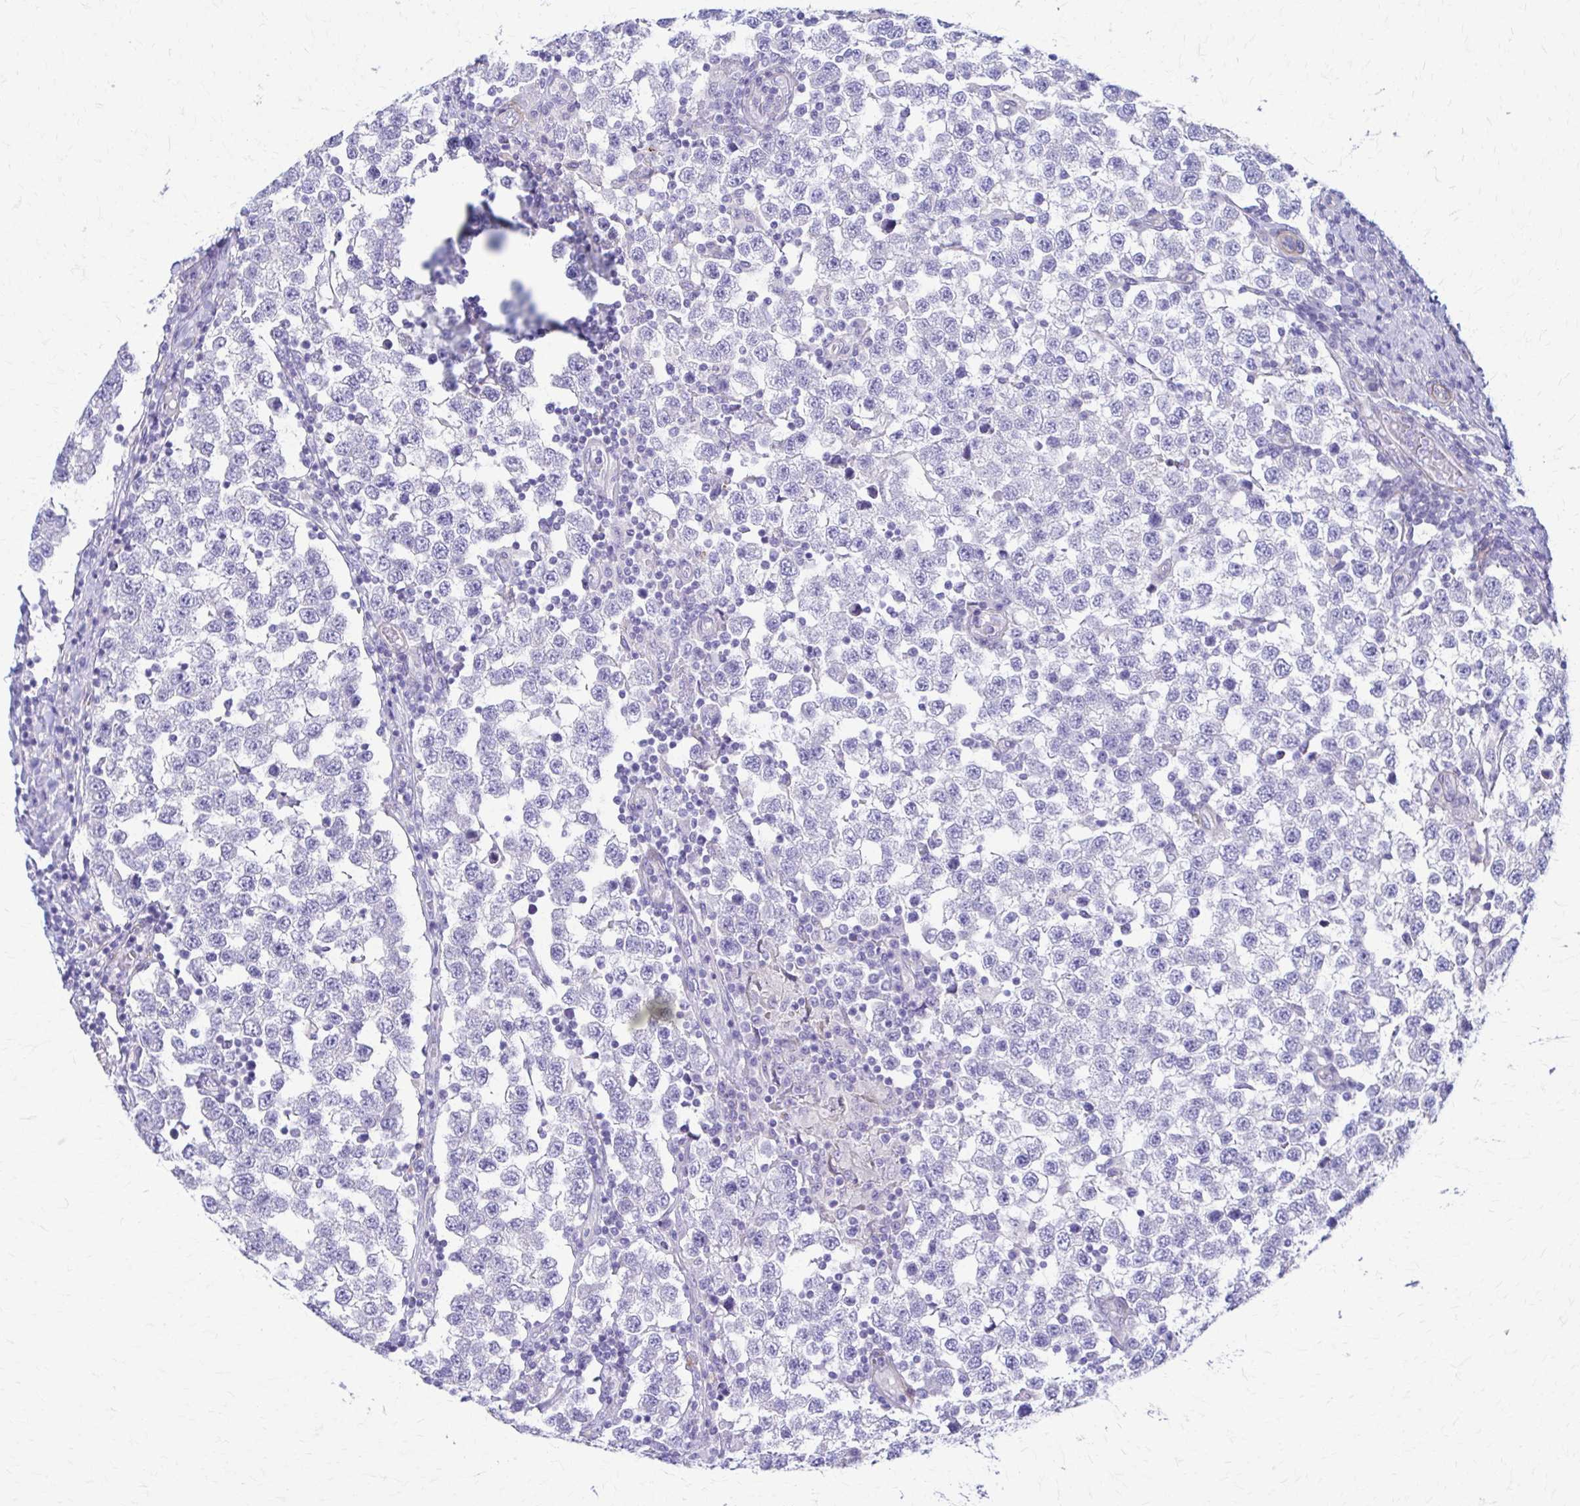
{"staining": {"intensity": "negative", "quantity": "none", "location": "none"}, "tissue": "testis cancer", "cell_type": "Tumor cells", "image_type": "cancer", "snomed": [{"axis": "morphology", "description": "Seminoma, NOS"}, {"axis": "topography", "description": "Testis"}], "caption": "The immunohistochemistry (IHC) micrograph has no significant expression in tumor cells of seminoma (testis) tissue.", "gene": "DSP", "patient": {"sex": "male", "age": 34}}